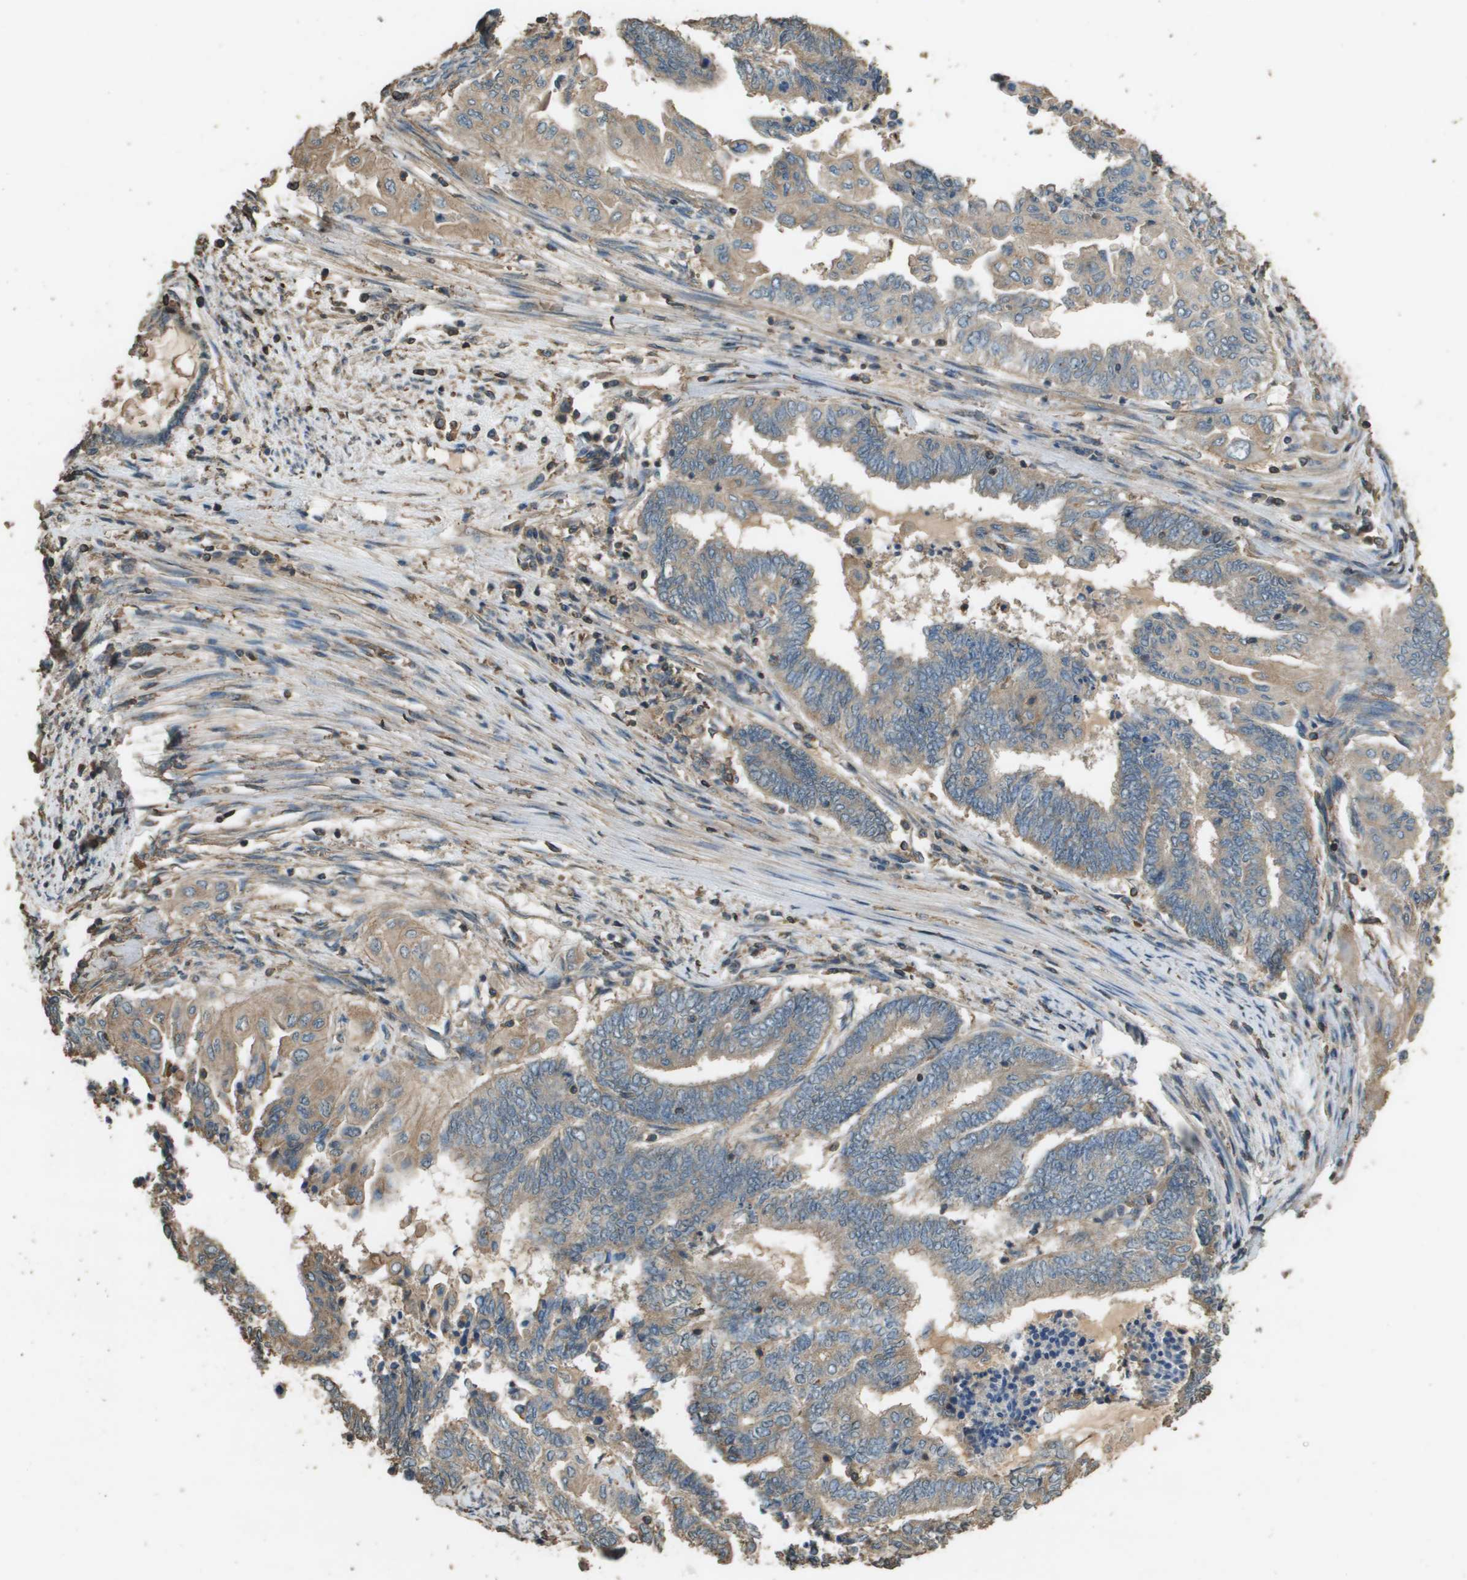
{"staining": {"intensity": "weak", "quantity": ">75%", "location": "cytoplasmic/membranous"}, "tissue": "endometrial cancer", "cell_type": "Tumor cells", "image_type": "cancer", "snomed": [{"axis": "morphology", "description": "Adenocarcinoma, NOS"}, {"axis": "topography", "description": "Uterus"}, {"axis": "topography", "description": "Endometrium"}], "caption": "Adenocarcinoma (endometrial) stained with a protein marker exhibits weak staining in tumor cells.", "gene": "MS4A7", "patient": {"sex": "female", "age": 70}}